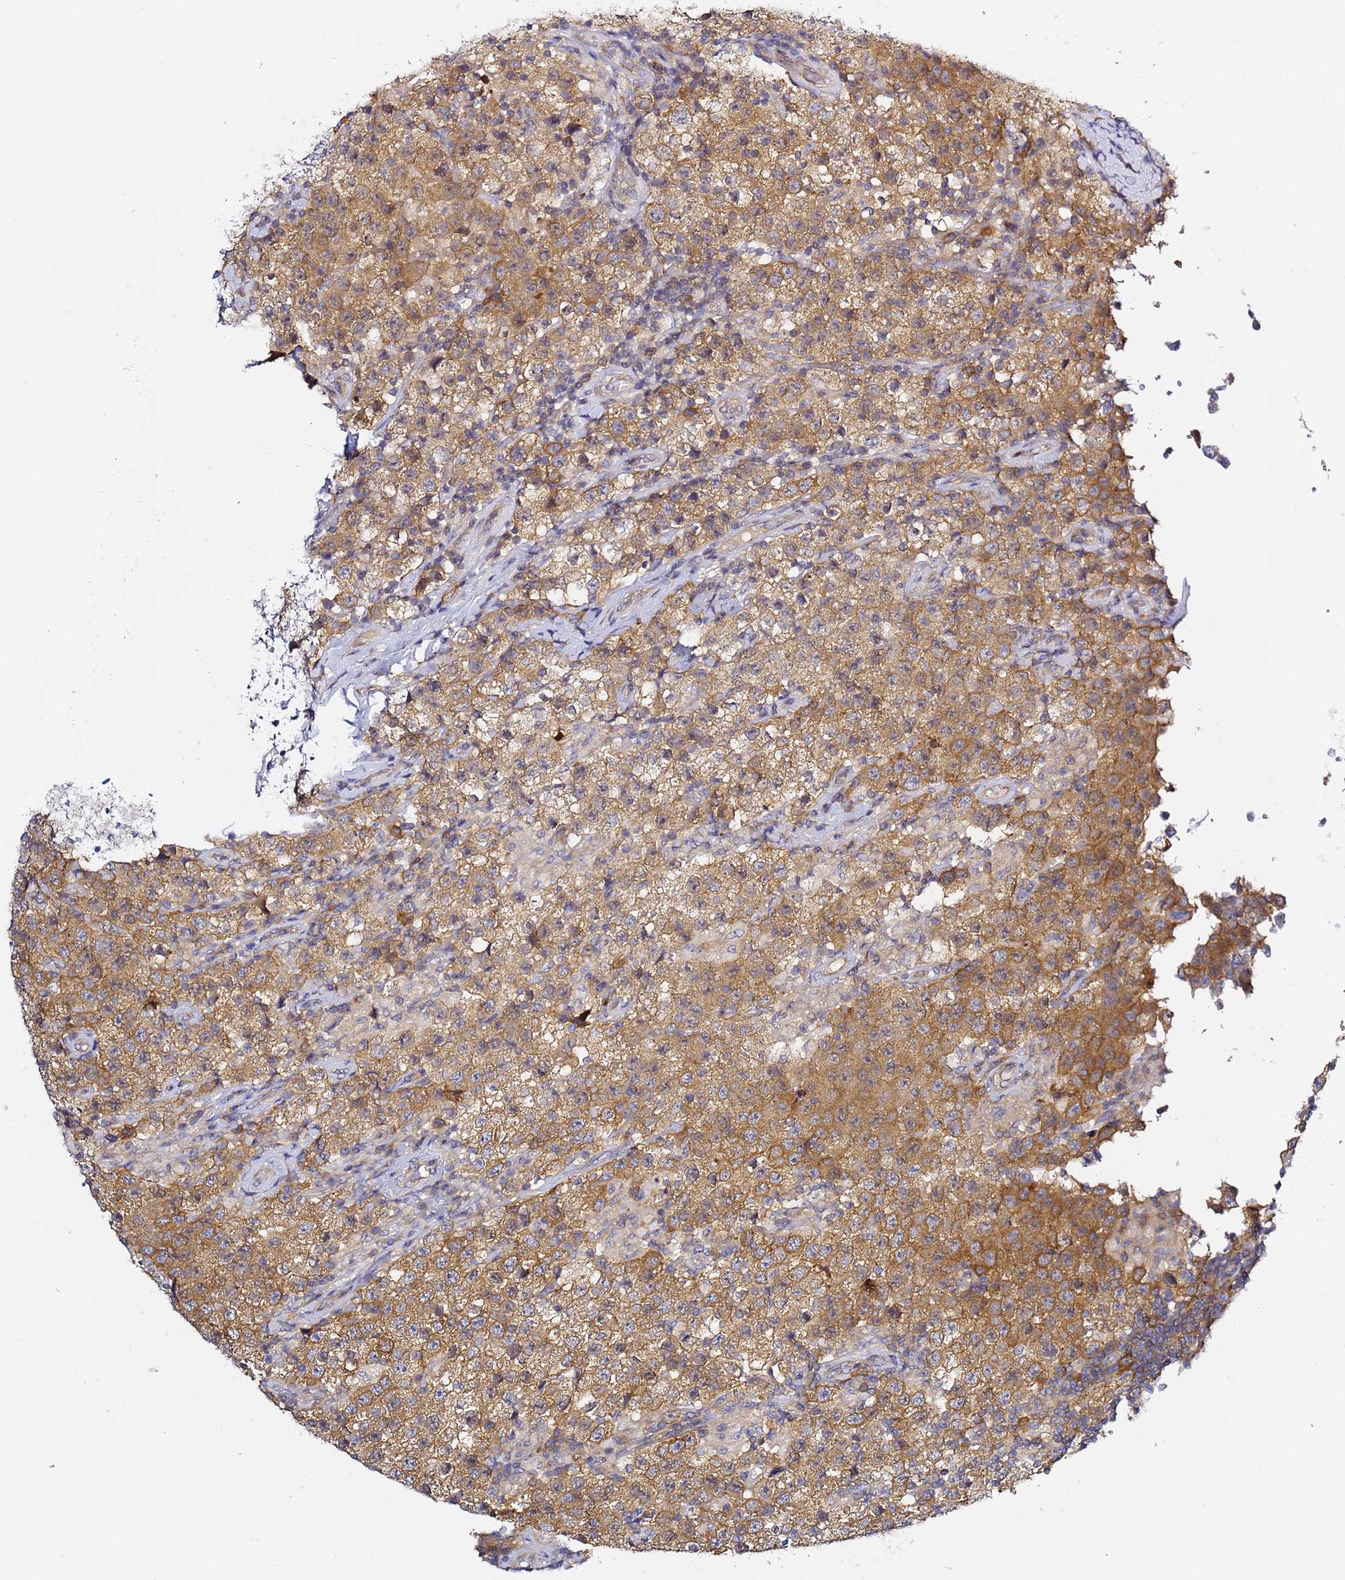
{"staining": {"intensity": "moderate", "quantity": ">75%", "location": "cytoplasmic/membranous"}, "tissue": "testis cancer", "cell_type": "Tumor cells", "image_type": "cancer", "snomed": [{"axis": "morphology", "description": "Seminoma, NOS"}, {"axis": "morphology", "description": "Carcinoma, Embryonal, NOS"}, {"axis": "topography", "description": "Testis"}], "caption": "Protein expression analysis of human testis cancer reveals moderate cytoplasmic/membranous staining in approximately >75% of tumor cells.", "gene": "LENG1", "patient": {"sex": "male", "age": 41}}